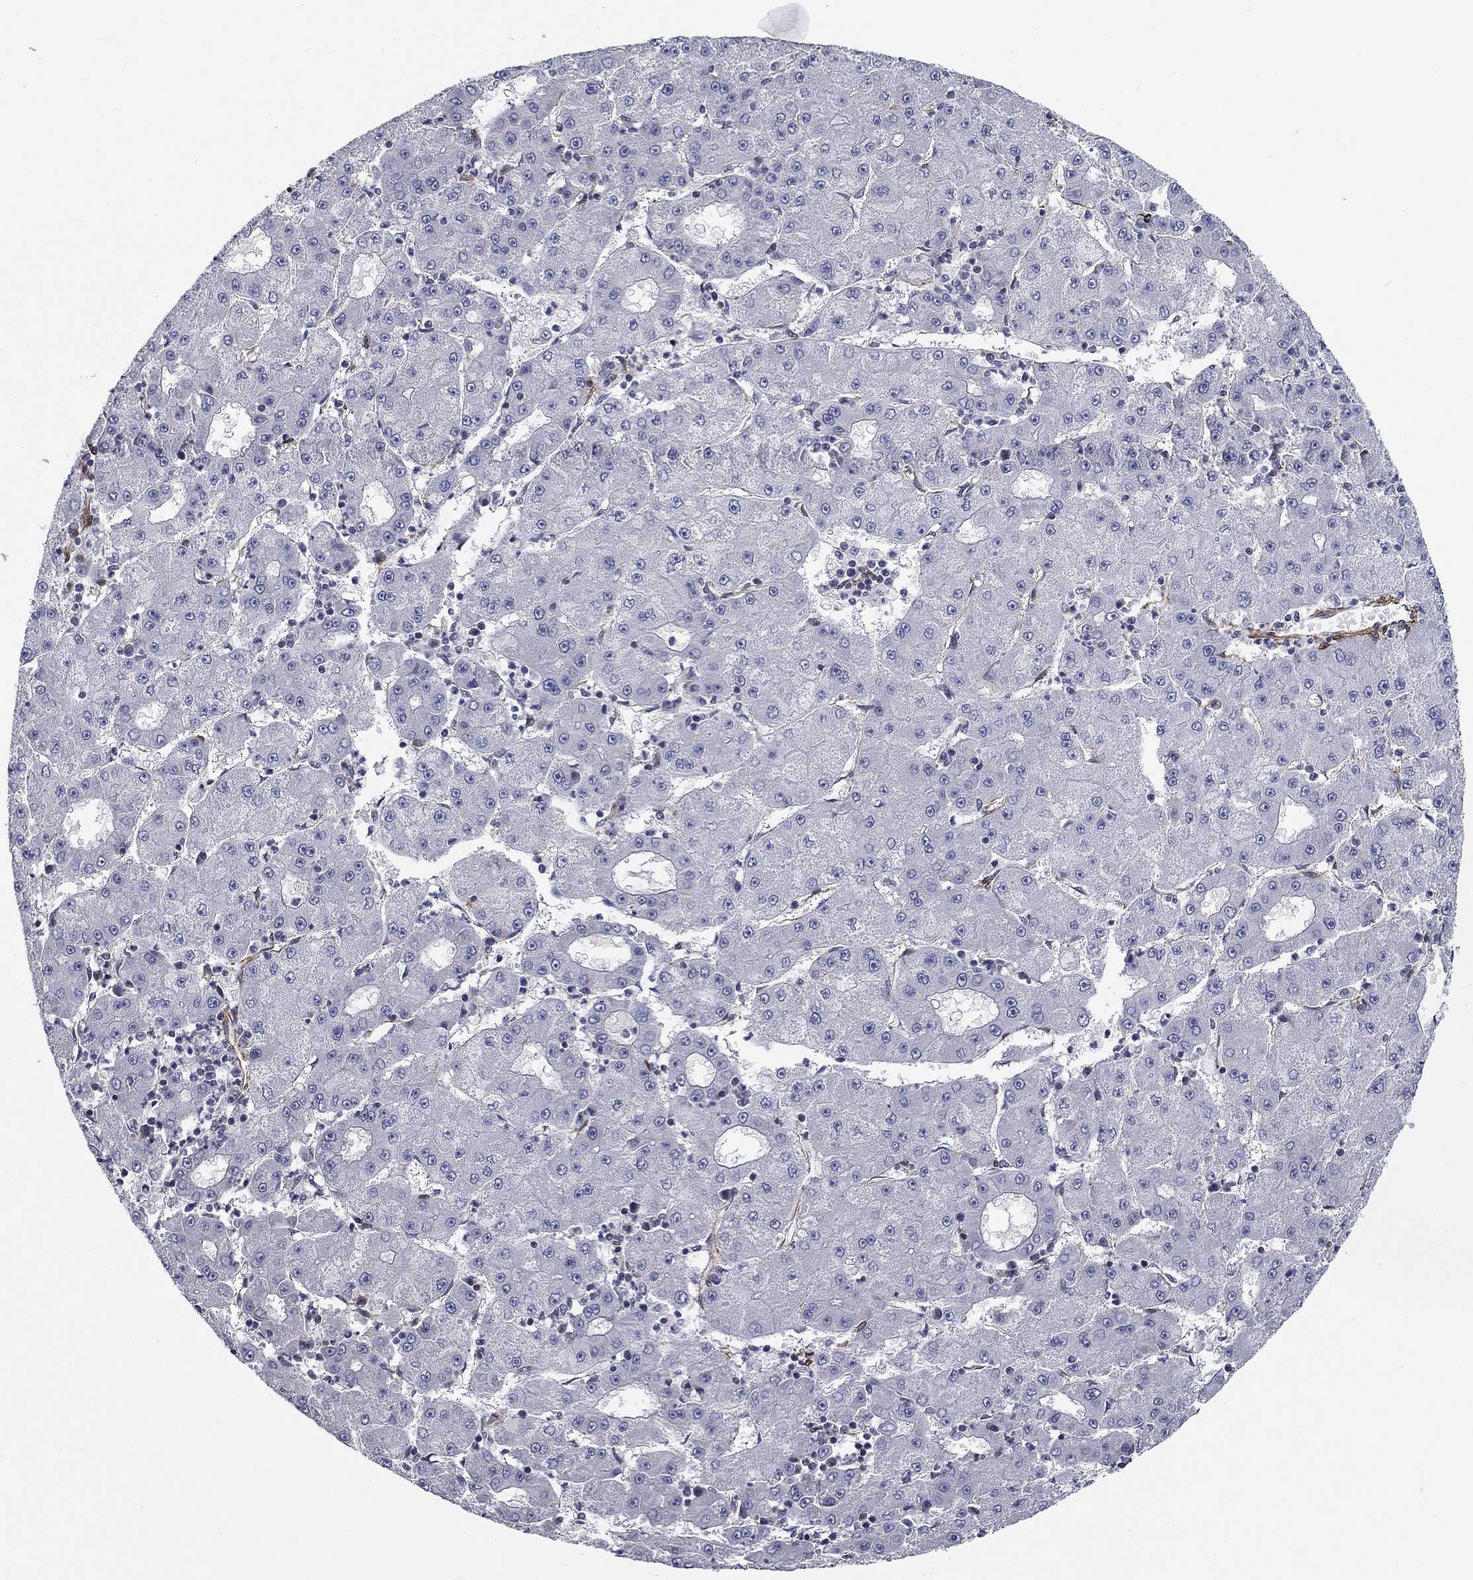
{"staining": {"intensity": "negative", "quantity": "none", "location": "none"}, "tissue": "liver cancer", "cell_type": "Tumor cells", "image_type": "cancer", "snomed": [{"axis": "morphology", "description": "Carcinoma, Hepatocellular, NOS"}, {"axis": "topography", "description": "Liver"}], "caption": "Histopathology image shows no protein expression in tumor cells of hepatocellular carcinoma (liver) tissue. Brightfield microscopy of immunohistochemistry stained with DAB (3,3'-diaminobenzidine) (brown) and hematoxylin (blue), captured at high magnification.", "gene": "SYNC", "patient": {"sex": "male", "age": 73}}